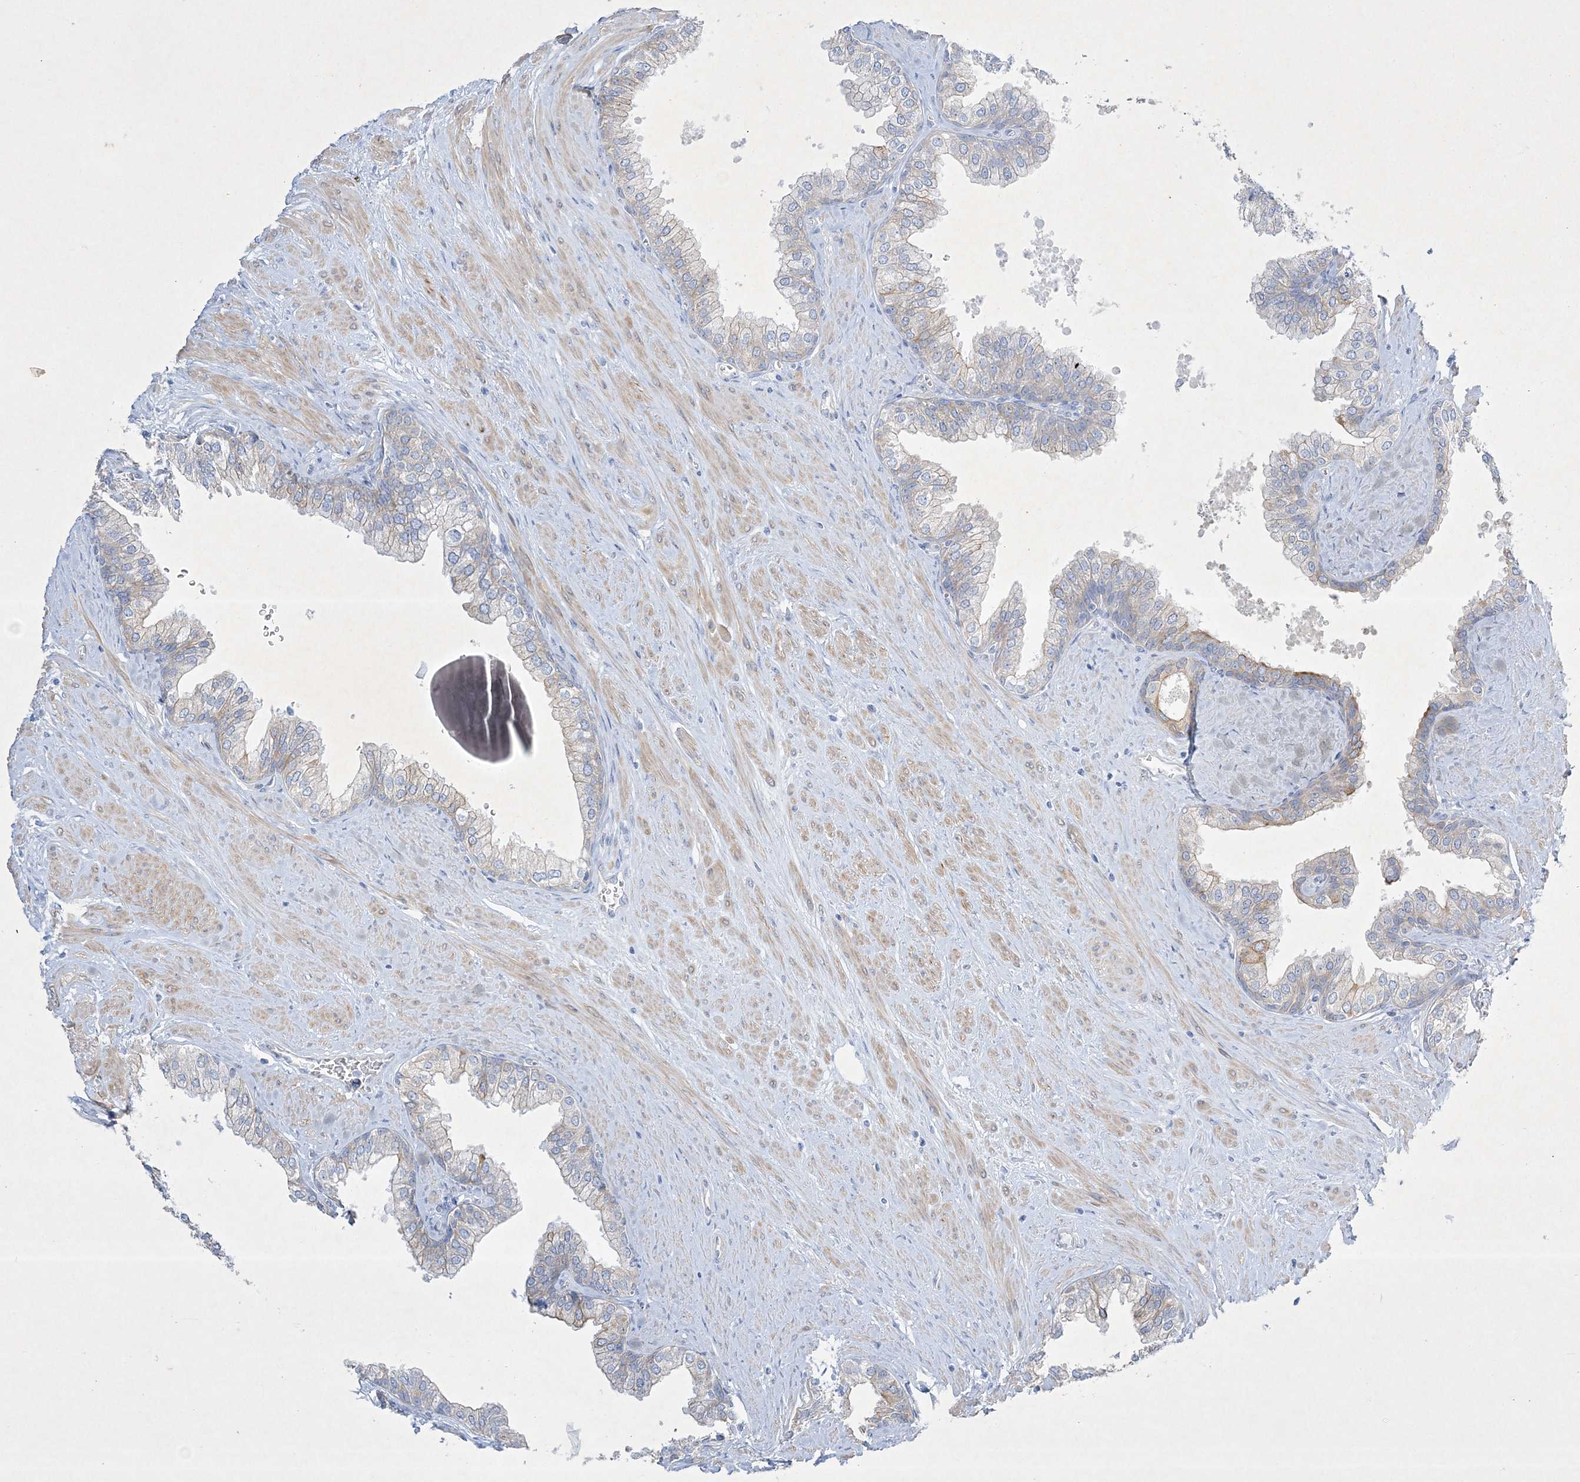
{"staining": {"intensity": "moderate", "quantity": "<25%", "location": "cytoplasmic/membranous"}, "tissue": "prostate", "cell_type": "Glandular cells", "image_type": "normal", "snomed": [{"axis": "morphology", "description": "Normal tissue, NOS"}, {"axis": "morphology", "description": "Urothelial carcinoma, Low grade"}, {"axis": "topography", "description": "Urinary bladder"}, {"axis": "topography", "description": "Prostate"}], "caption": "Immunohistochemical staining of unremarkable human prostate exhibits <25% levels of moderate cytoplasmic/membranous protein staining in about <25% of glandular cells.", "gene": "FARSB", "patient": {"sex": "male", "age": 60}}